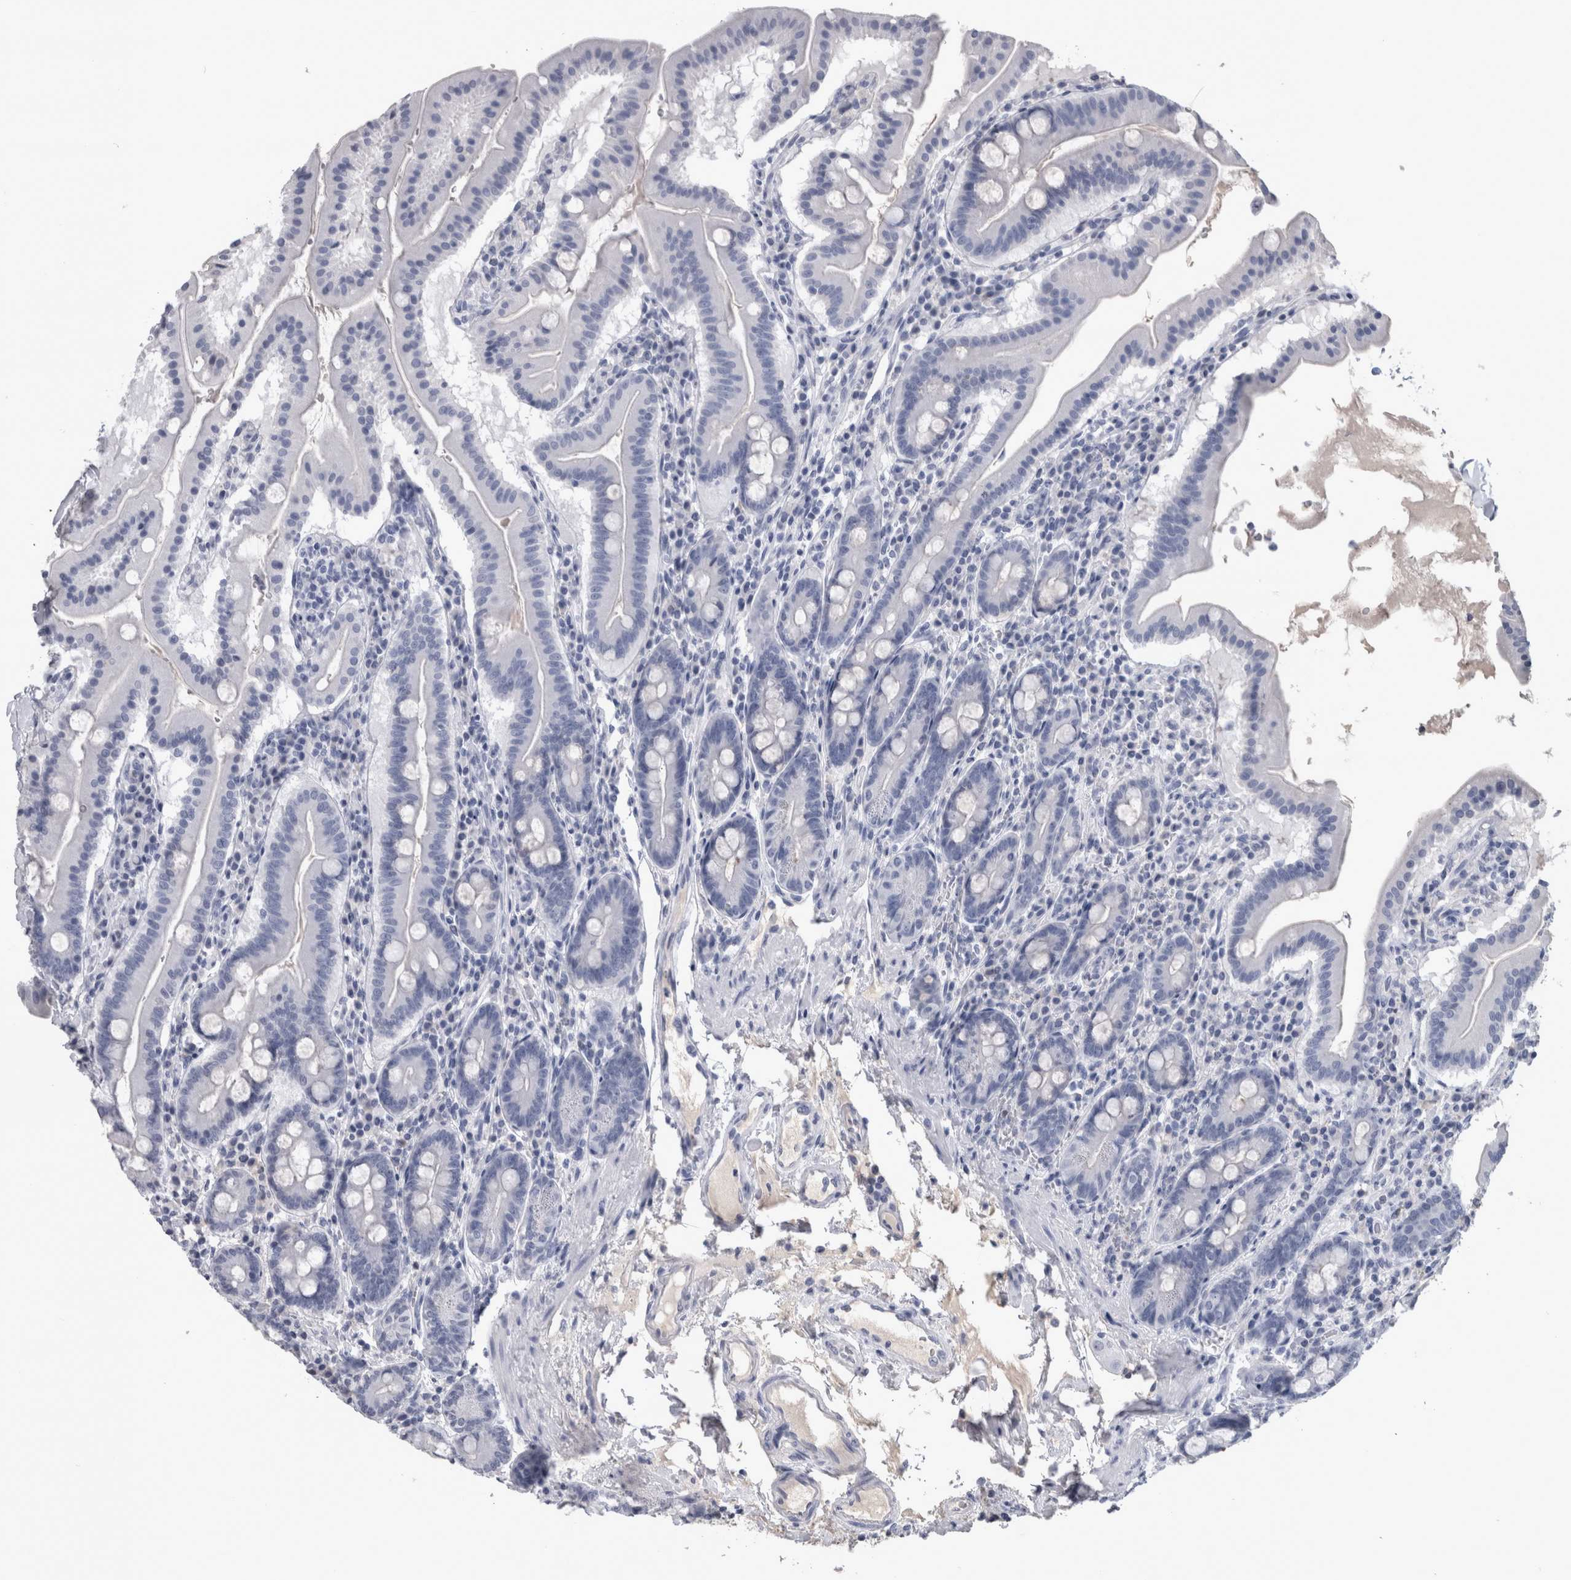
{"staining": {"intensity": "negative", "quantity": "none", "location": "none"}, "tissue": "duodenum", "cell_type": "Glandular cells", "image_type": "normal", "snomed": [{"axis": "morphology", "description": "Normal tissue, NOS"}, {"axis": "morphology", "description": "Adenocarcinoma, NOS"}, {"axis": "topography", "description": "Pancreas"}, {"axis": "topography", "description": "Duodenum"}], "caption": "DAB (3,3'-diaminobenzidine) immunohistochemical staining of normal human duodenum demonstrates no significant expression in glandular cells. The staining was performed using DAB (3,3'-diaminobenzidine) to visualize the protein expression in brown, while the nuclei were stained in blue with hematoxylin (Magnification: 20x).", "gene": "PAX5", "patient": {"sex": "male", "age": 50}}